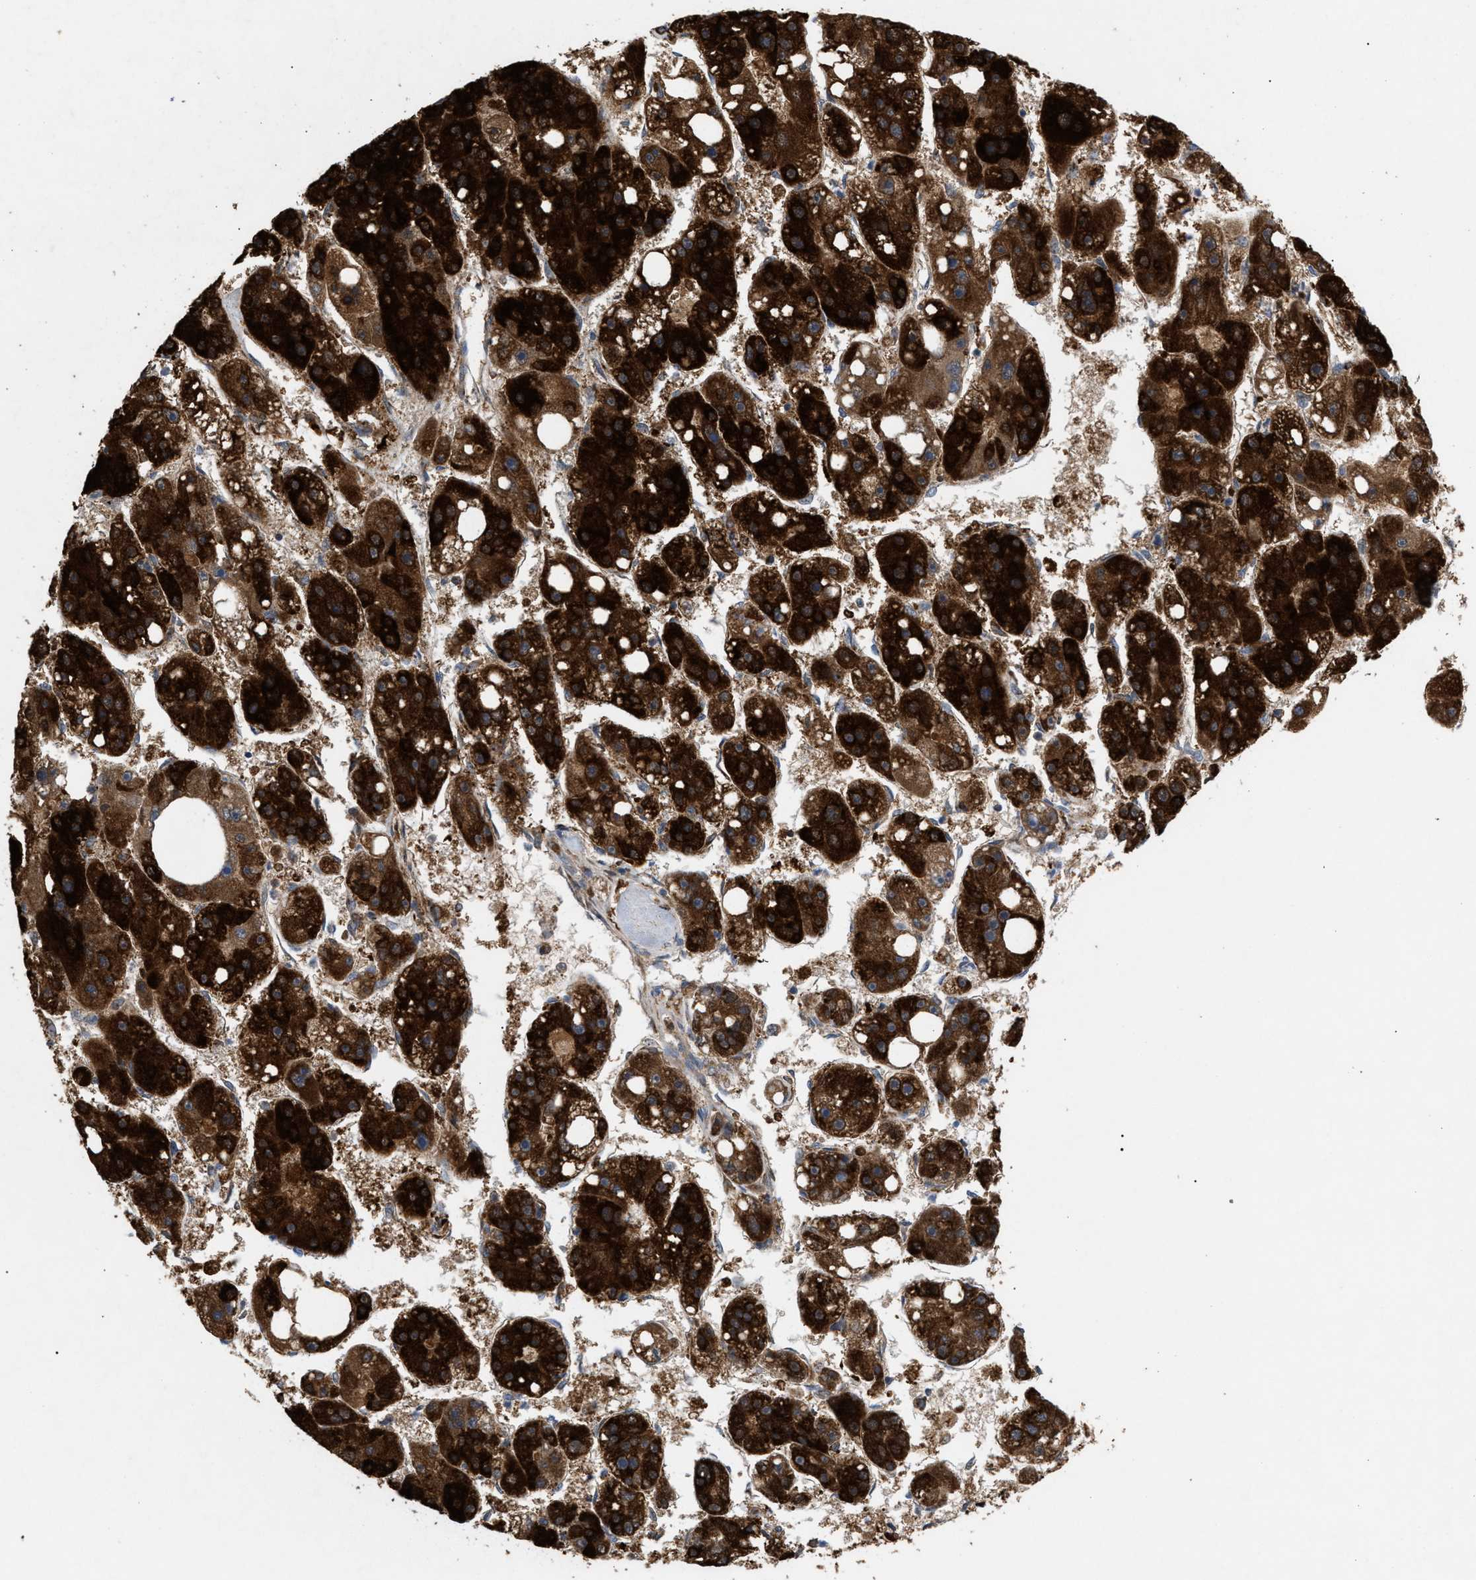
{"staining": {"intensity": "strong", "quantity": ">75%", "location": "cytoplasmic/membranous"}, "tissue": "liver cancer", "cell_type": "Tumor cells", "image_type": "cancer", "snomed": [{"axis": "morphology", "description": "Carcinoma, Hepatocellular, NOS"}, {"axis": "topography", "description": "Liver"}], "caption": "This is a micrograph of IHC staining of hepatocellular carcinoma (liver), which shows strong staining in the cytoplasmic/membranous of tumor cells.", "gene": "GCC1", "patient": {"sex": "female", "age": 61}}